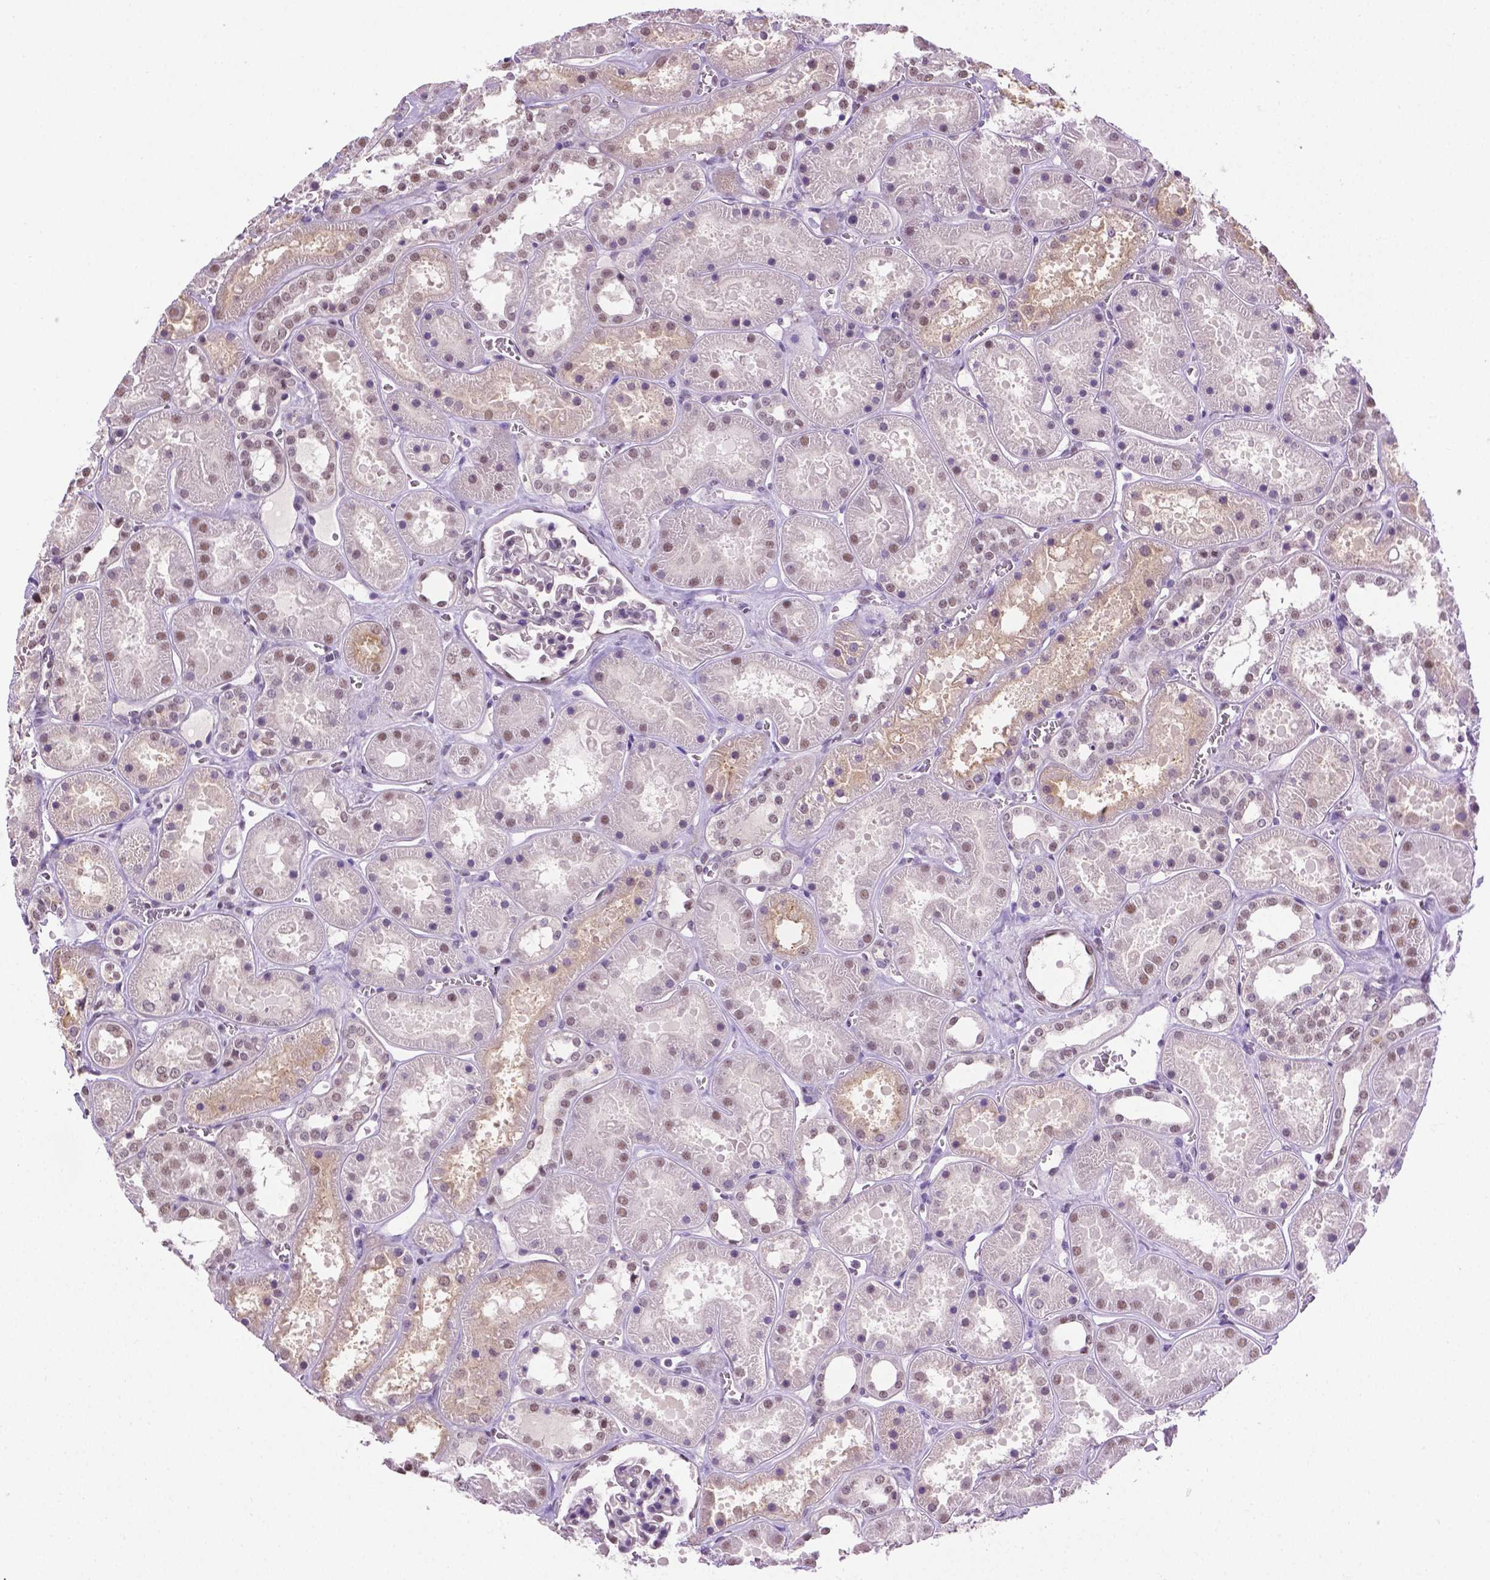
{"staining": {"intensity": "weak", "quantity": "<25%", "location": "nuclear"}, "tissue": "kidney", "cell_type": "Cells in glomeruli", "image_type": "normal", "snomed": [{"axis": "morphology", "description": "Normal tissue, NOS"}, {"axis": "topography", "description": "Kidney"}], "caption": "Immunohistochemical staining of benign human kidney exhibits no significant positivity in cells in glomeruli.", "gene": "ABI2", "patient": {"sex": "female", "age": 41}}